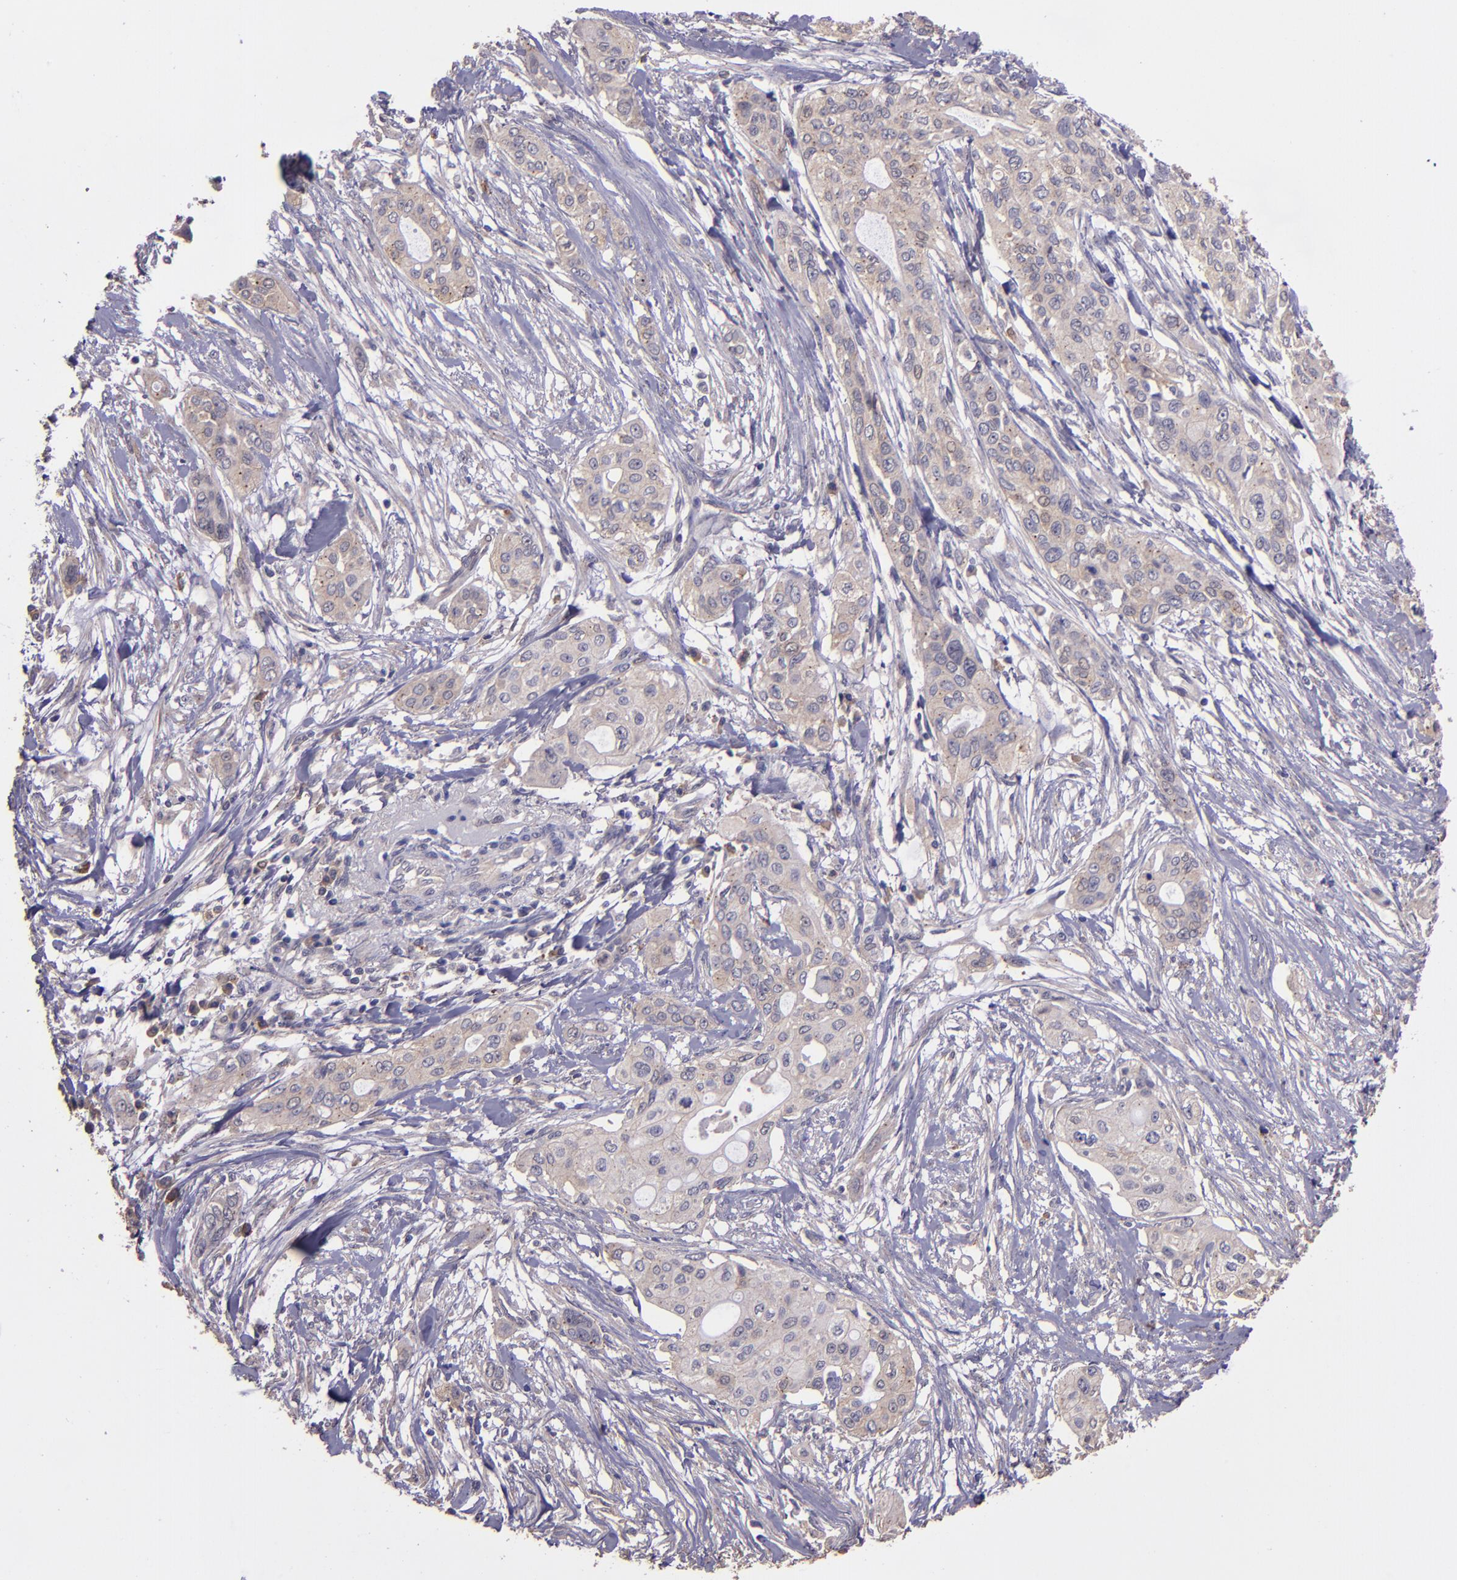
{"staining": {"intensity": "weak", "quantity": "25%-75%", "location": "cytoplasmic/membranous"}, "tissue": "pancreatic cancer", "cell_type": "Tumor cells", "image_type": "cancer", "snomed": [{"axis": "morphology", "description": "Adenocarcinoma, NOS"}, {"axis": "topography", "description": "Pancreas"}], "caption": "Human pancreatic cancer (adenocarcinoma) stained with a protein marker shows weak staining in tumor cells.", "gene": "PAPPA", "patient": {"sex": "female", "age": 60}}